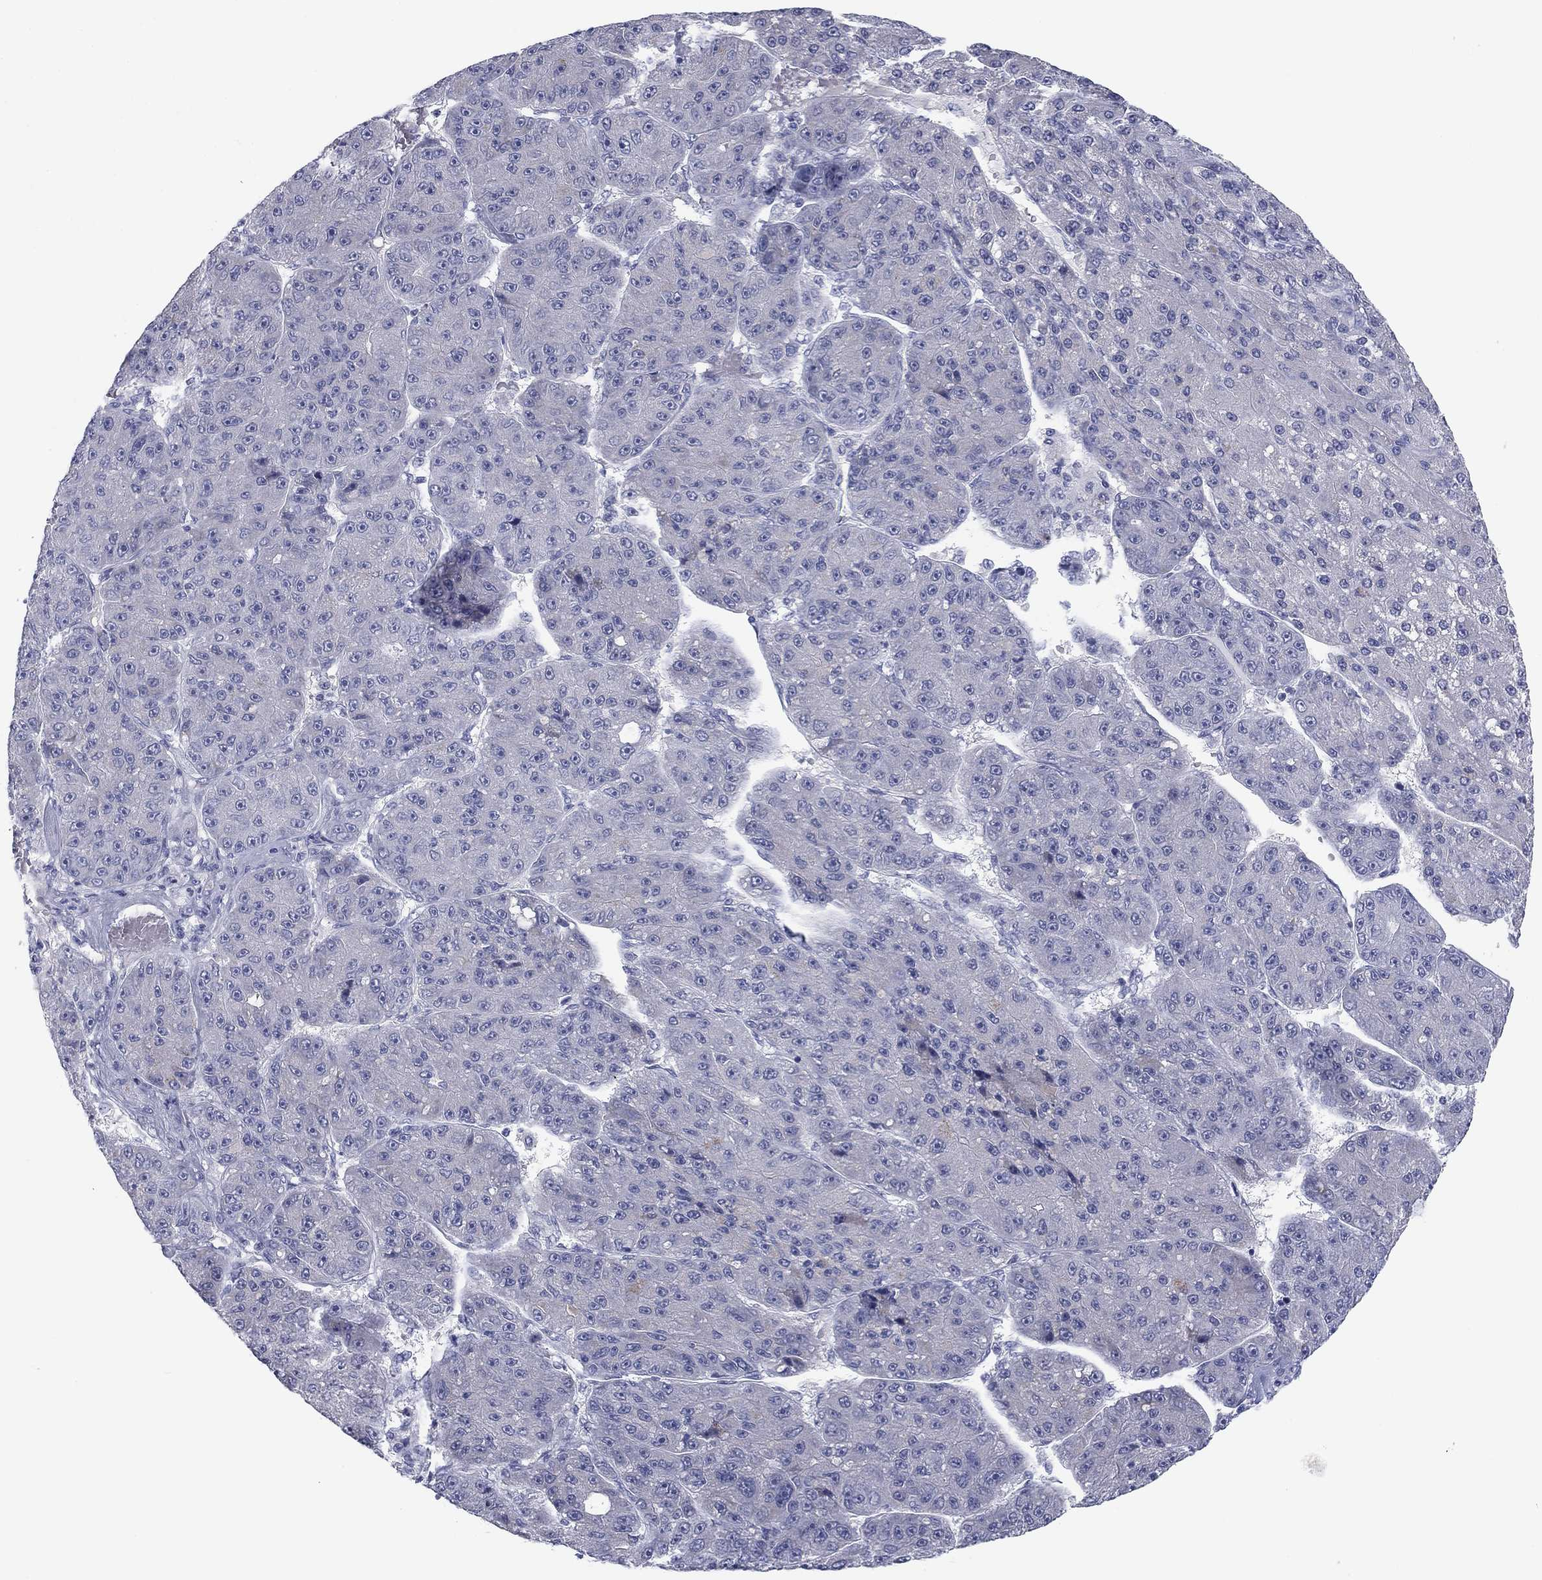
{"staining": {"intensity": "negative", "quantity": "none", "location": "none"}, "tissue": "liver cancer", "cell_type": "Tumor cells", "image_type": "cancer", "snomed": [{"axis": "morphology", "description": "Carcinoma, Hepatocellular, NOS"}, {"axis": "topography", "description": "Liver"}], "caption": "Tumor cells show no significant protein expression in liver cancer.", "gene": "CALB1", "patient": {"sex": "male", "age": 67}}